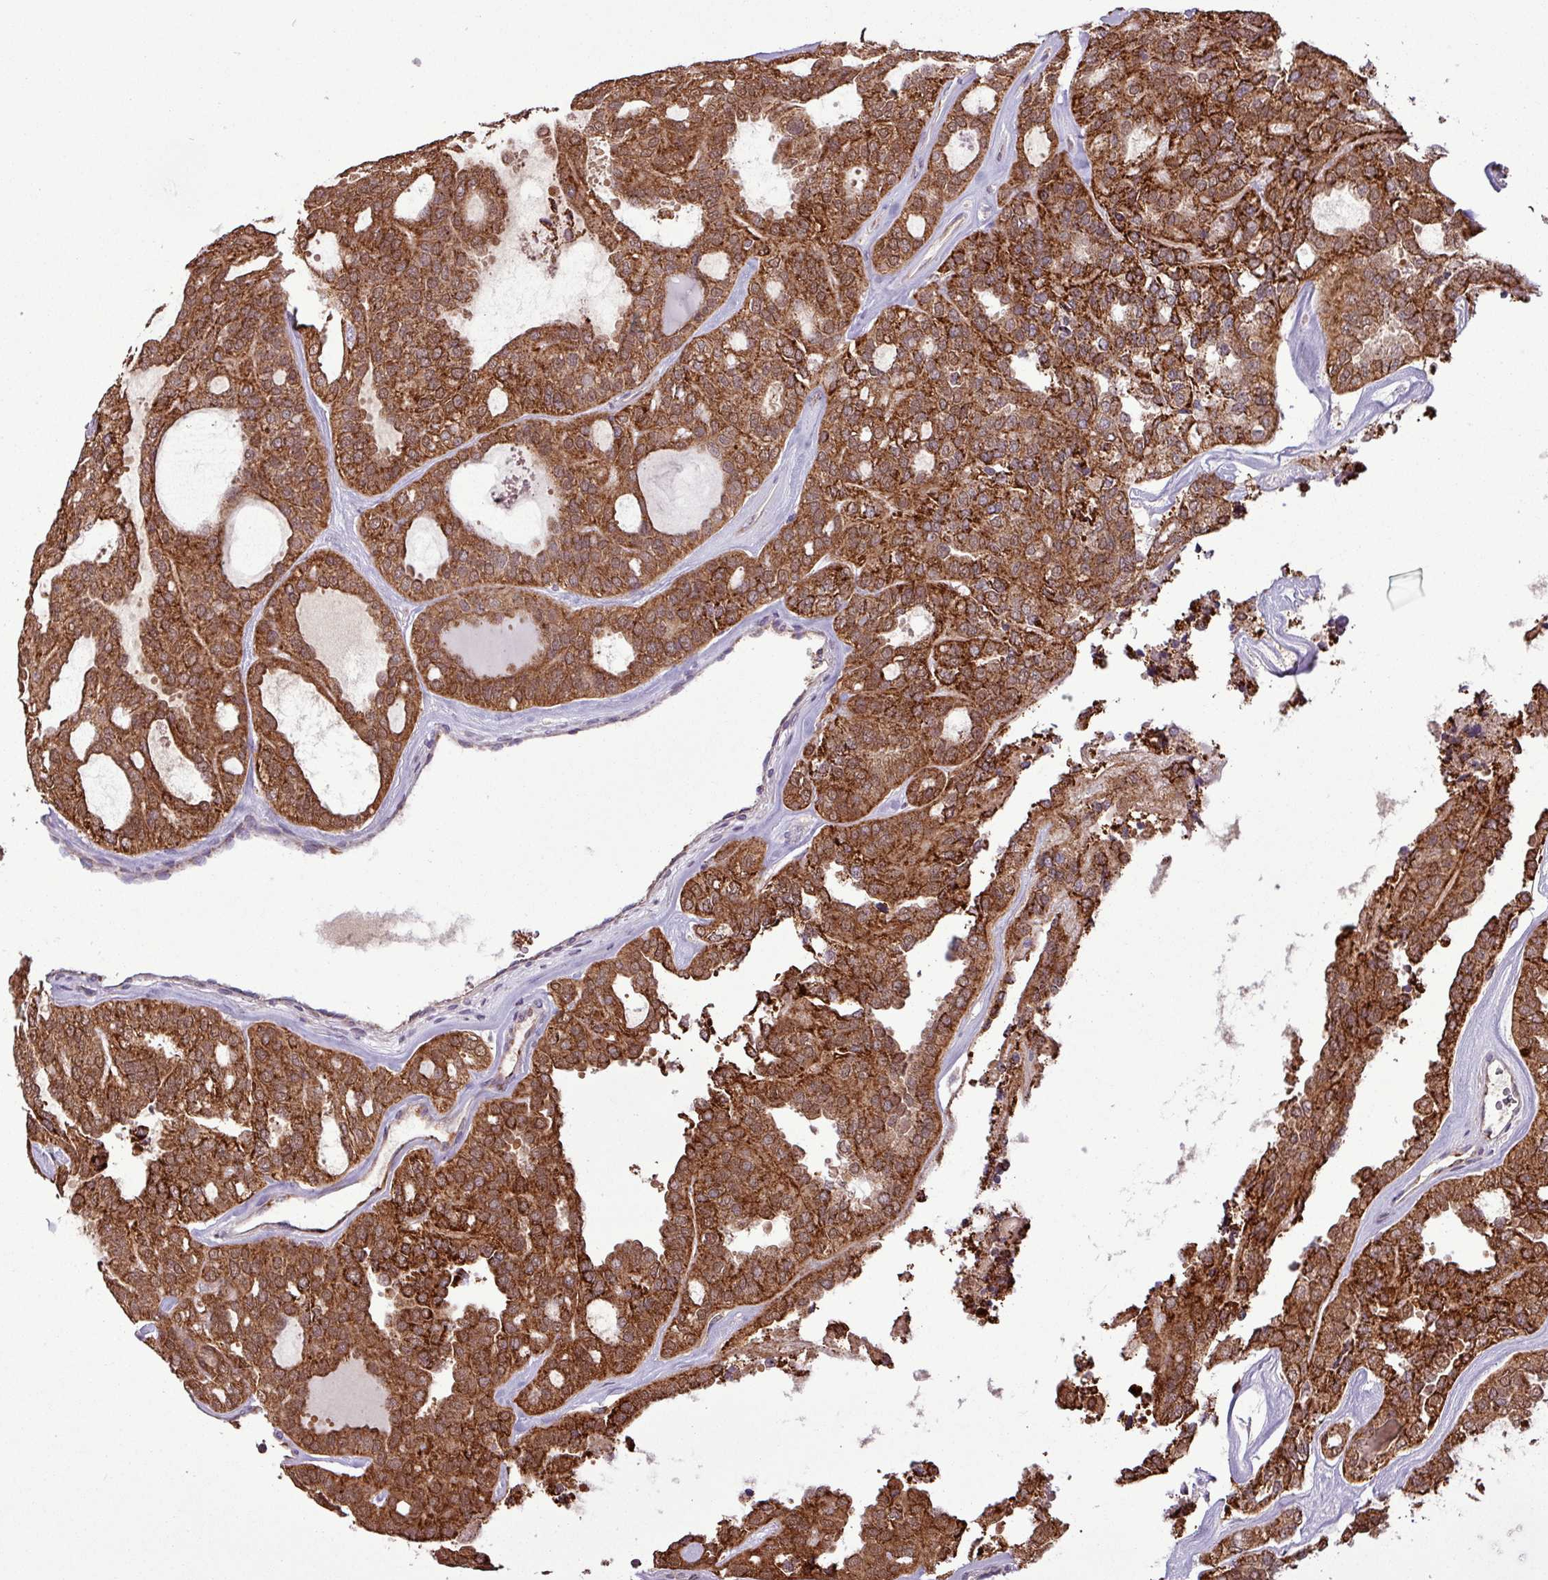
{"staining": {"intensity": "strong", "quantity": ">75%", "location": "cytoplasmic/membranous"}, "tissue": "thyroid cancer", "cell_type": "Tumor cells", "image_type": "cancer", "snomed": [{"axis": "morphology", "description": "Follicular adenoma carcinoma, NOS"}, {"axis": "topography", "description": "Thyroid gland"}], "caption": "Immunohistochemical staining of follicular adenoma carcinoma (thyroid) demonstrates high levels of strong cytoplasmic/membranous expression in approximately >75% of tumor cells.", "gene": "MCTP2", "patient": {"sex": "male", "age": 75}}